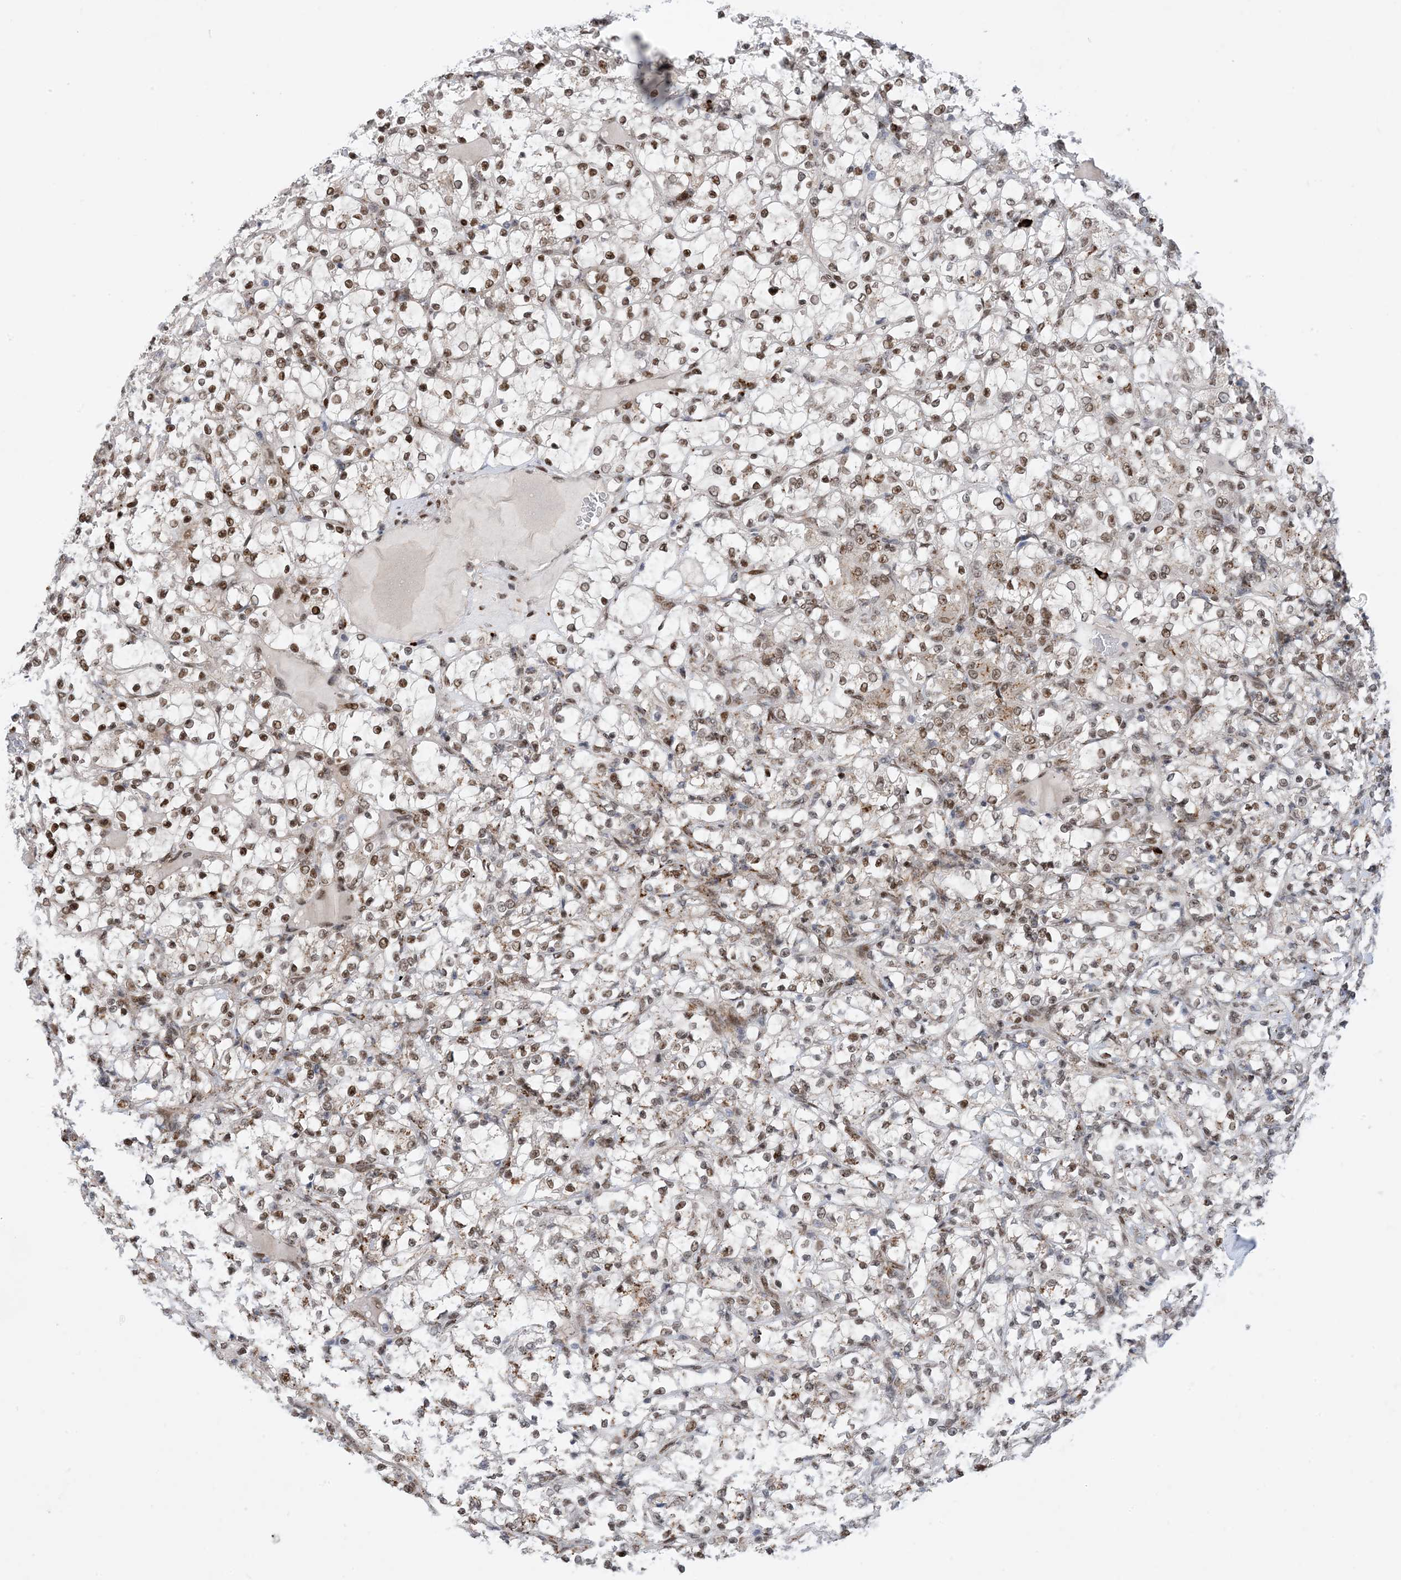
{"staining": {"intensity": "moderate", "quantity": ">75%", "location": "nuclear"}, "tissue": "renal cancer", "cell_type": "Tumor cells", "image_type": "cancer", "snomed": [{"axis": "morphology", "description": "Adenocarcinoma, NOS"}, {"axis": "topography", "description": "Kidney"}], "caption": "A photomicrograph of renal cancer (adenocarcinoma) stained for a protein demonstrates moderate nuclear brown staining in tumor cells. The staining was performed using DAB, with brown indicating positive protein expression. Nuclei are stained blue with hematoxylin.", "gene": "TSPYL1", "patient": {"sex": "female", "age": 69}}